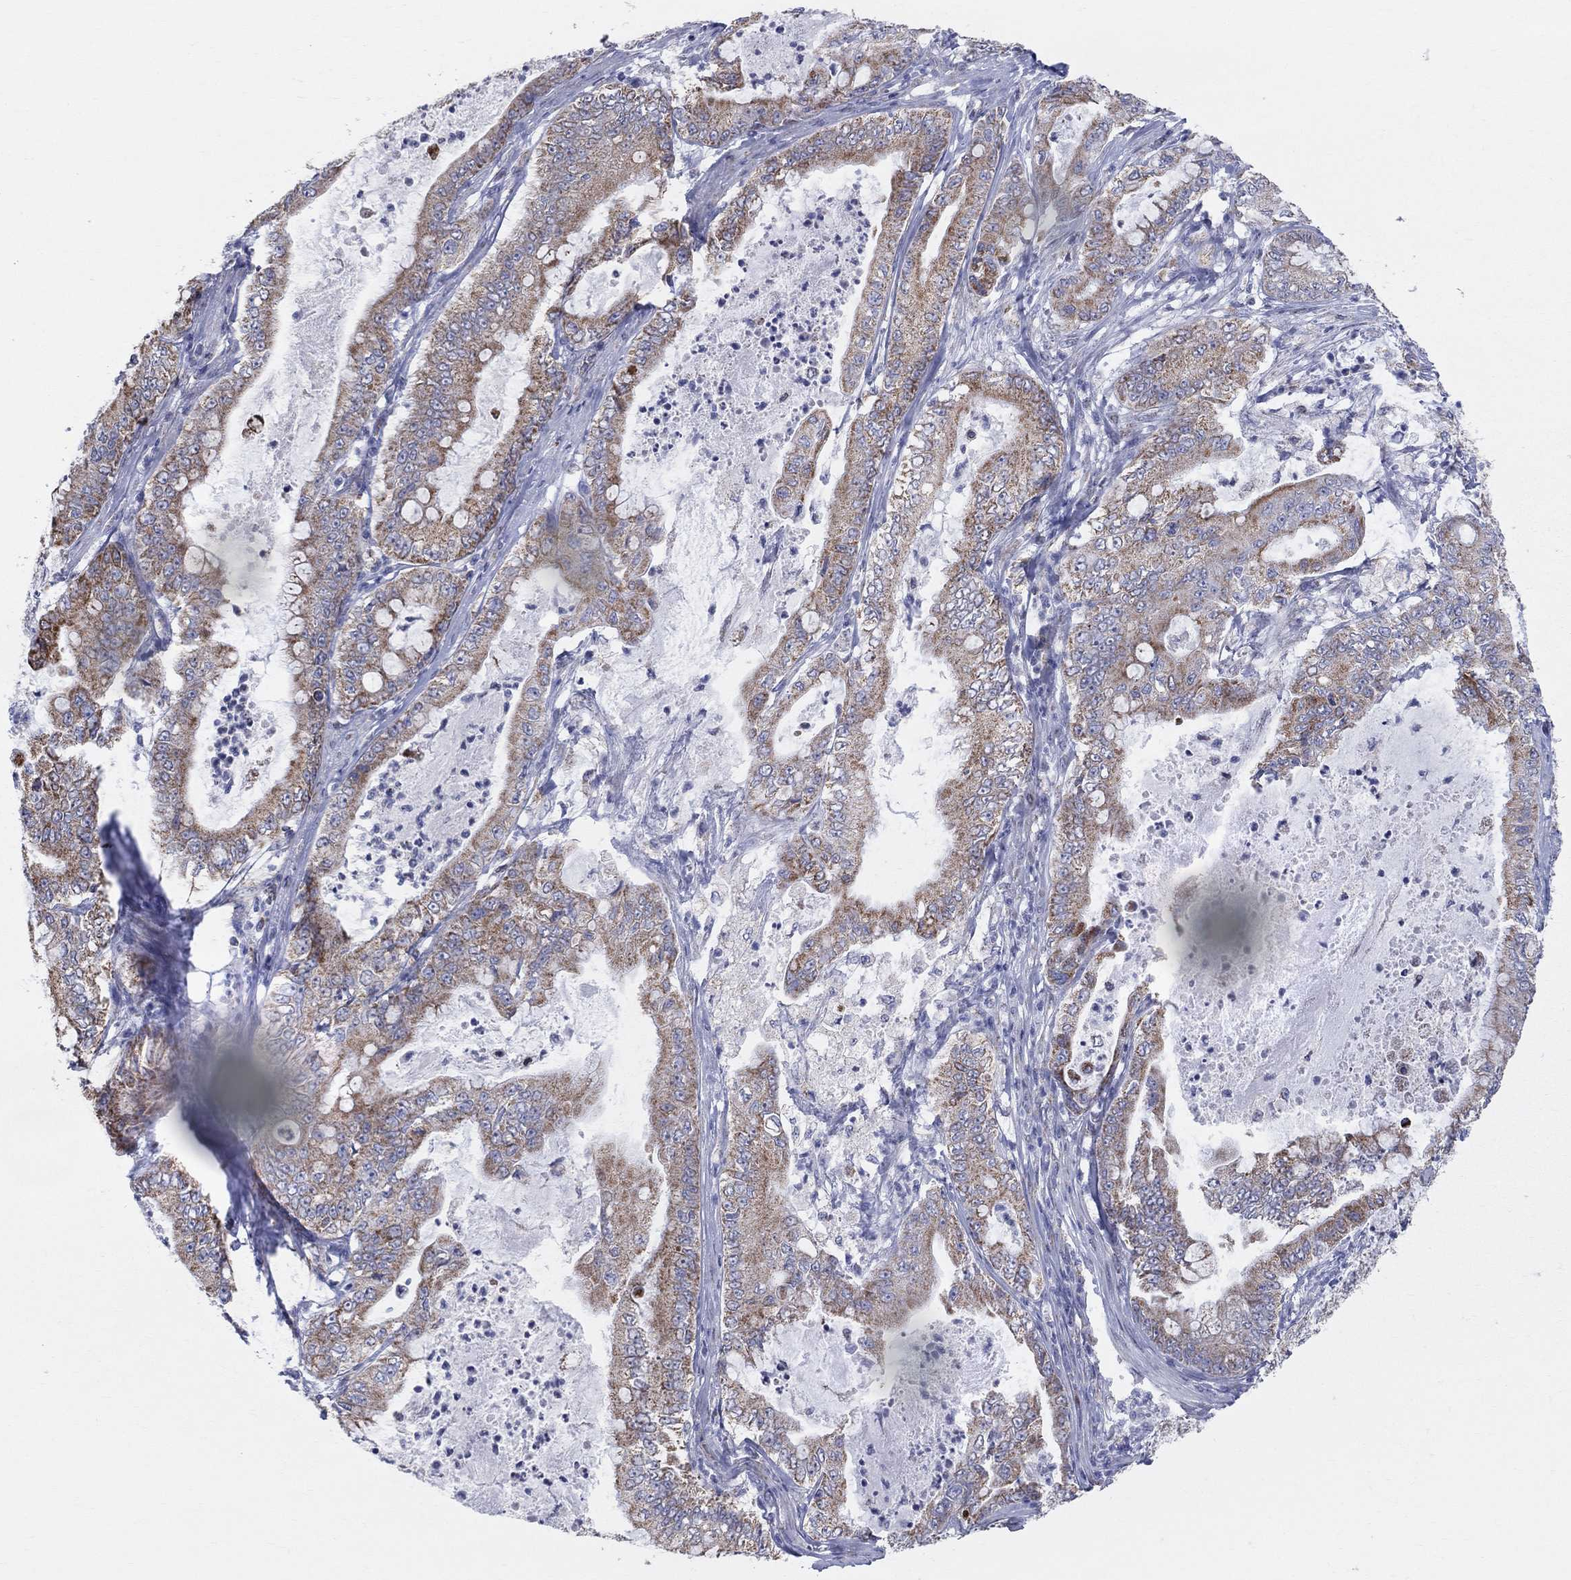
{"staining": {"intensity": "moderate", "quantity": ">75%", "location": "cytoplasmic/membranous"}, "tissue": "pancreatic cancer", "cell_type": "Tumor cells", "image_type": "cancer", "snomed": [{"axis": "morphology", "description": "Adenocarcinoma, NOS"}, {"axis": "topography", "description": "Pancreas"}], "caption": "Protein expression analysis of pancreatic cancer reveals moderate cytoplasmic/membranous expression in approximately >75% of tumor cells.", "gene": "KISS1R", "patient": {"sex": "male", "age": 71}}